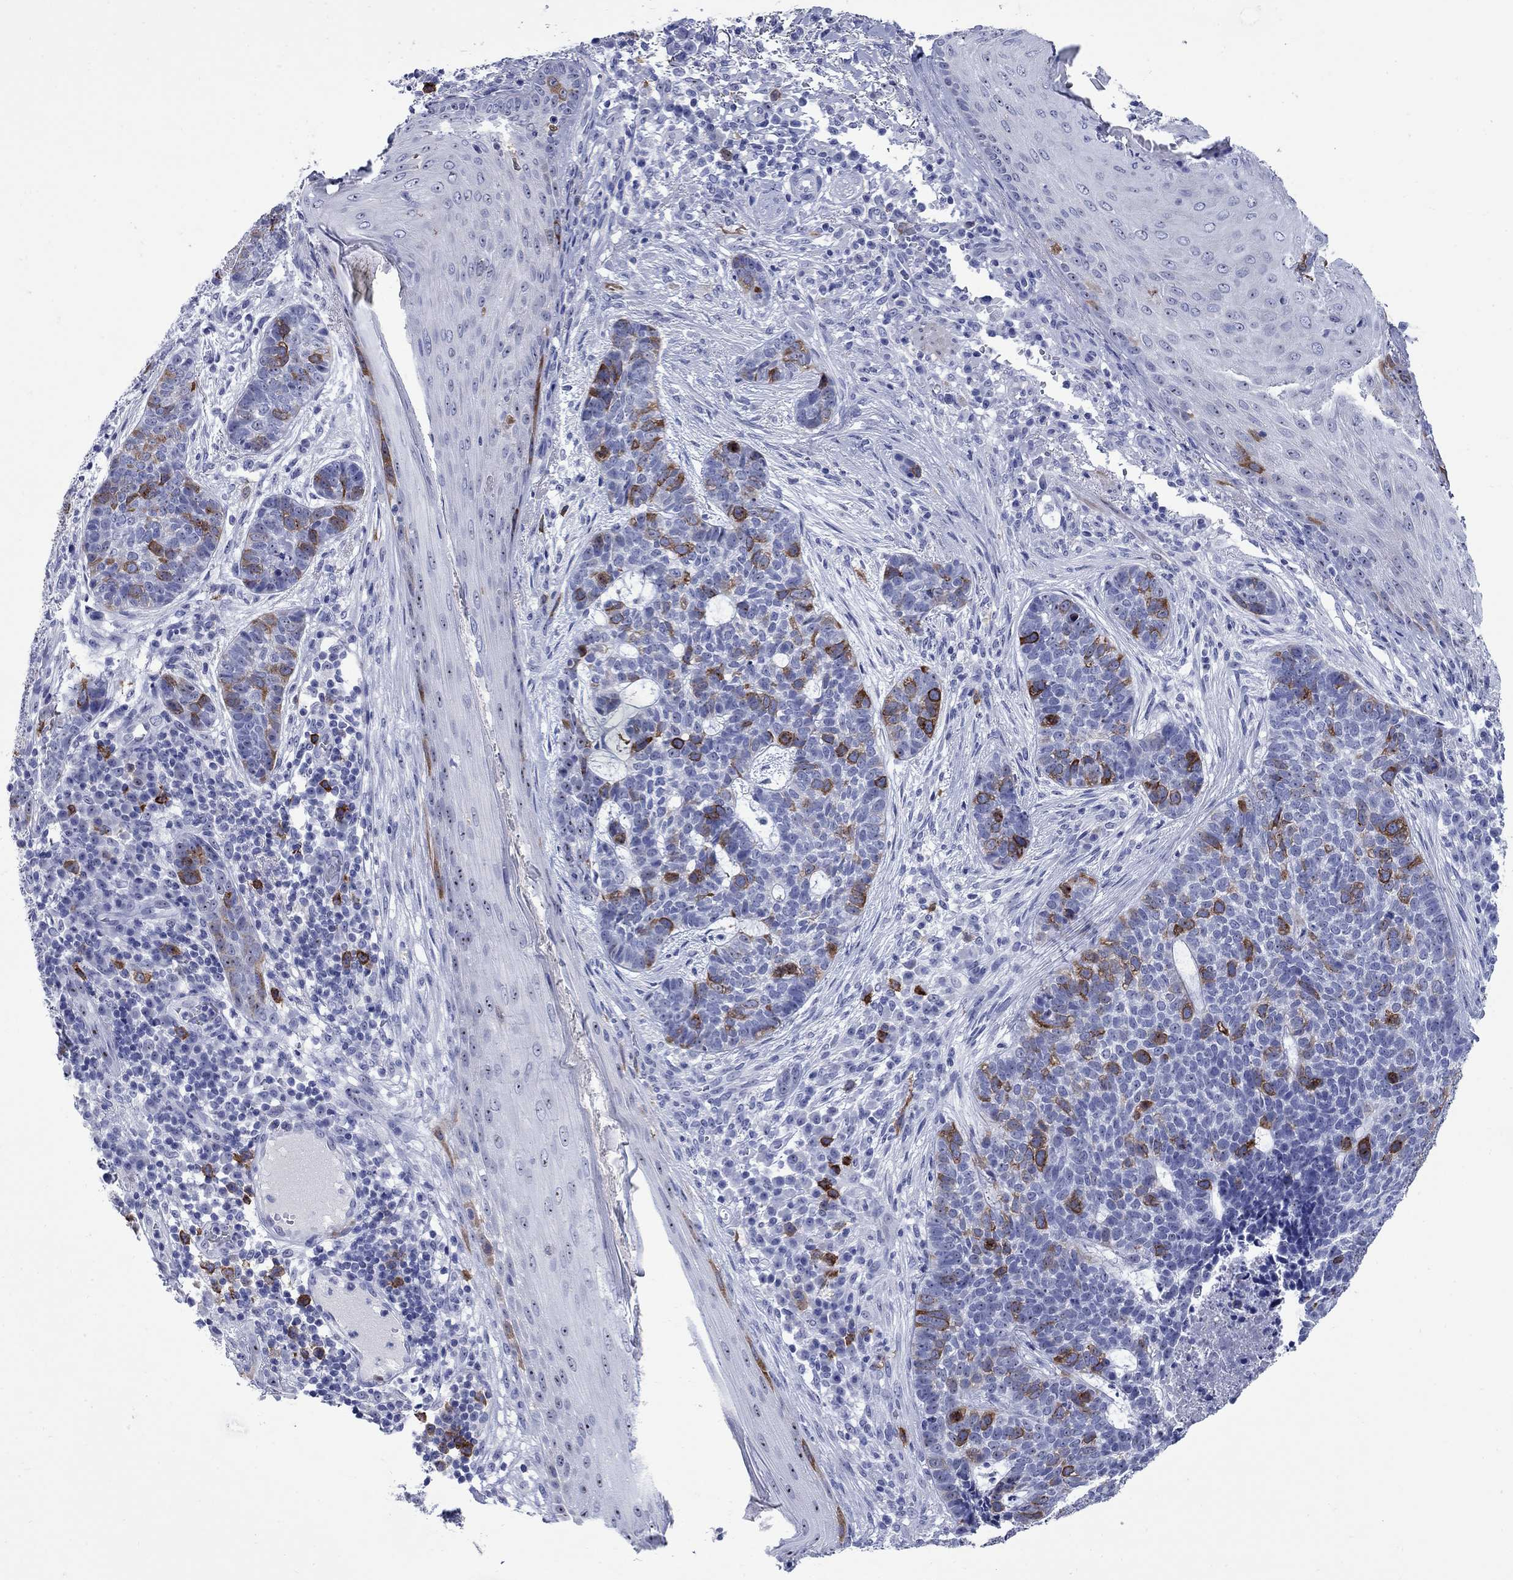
{"staining": {"intensity": "strong", "quantity": "<25%", "location": "cytoplasmic/membranous"}, "tissue": "skin cancer", "cell_type": "Tumor cells", "image_type": "cancer", "snomed": [{"axis": "morphology", "description": "Basal cell carcinoma"}, {"axis": "topography", "description": "Skin"}], "caption": "This is a photomicrograph of IHC staining of skin cancer, which shows strong expression in the cytoplasmic/membranous of tumor cells.", "gene": "TACC3", "patient": {"sex": "female", "age": 69}}